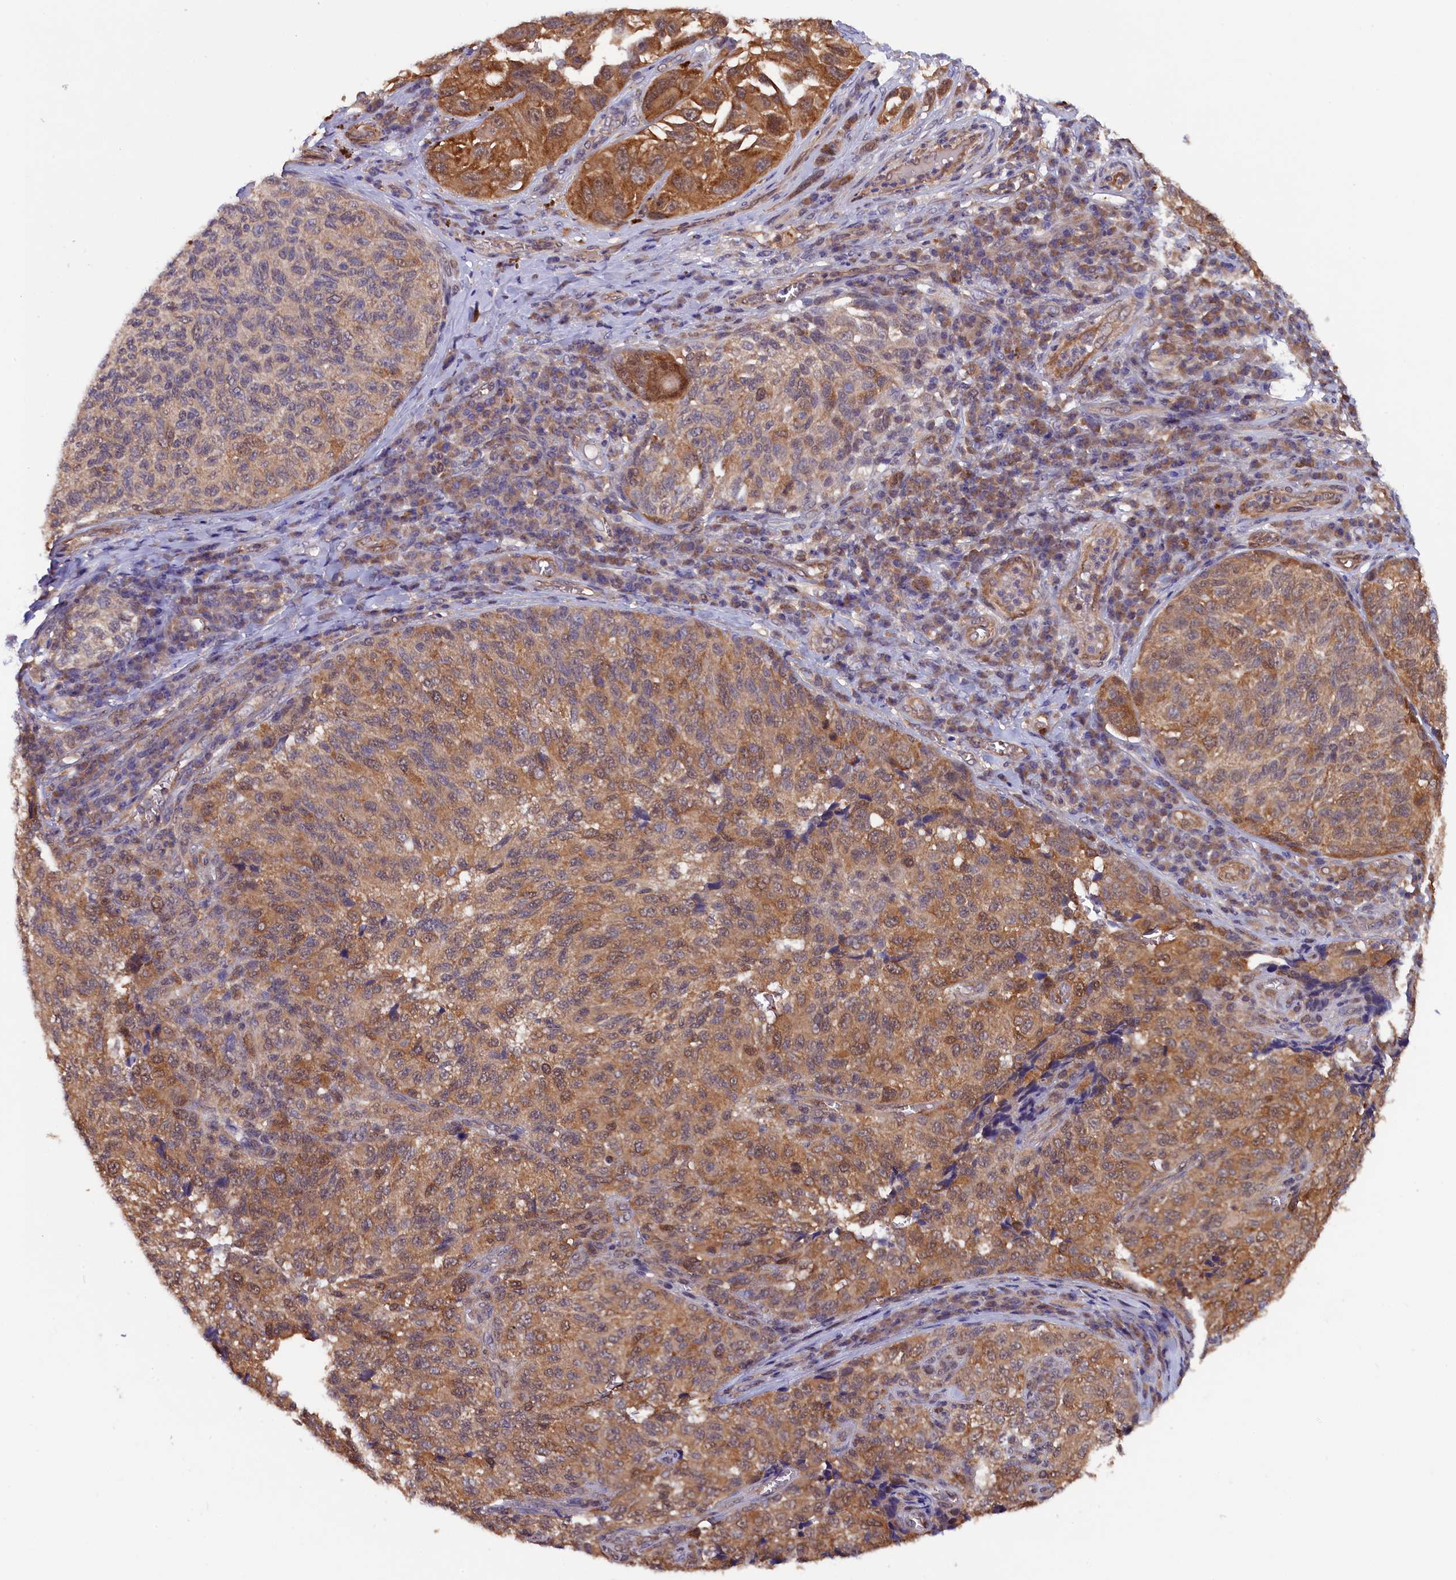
{"staining": {"intensity": "moderate", "quantity": ">75%", "location": "cytoplasmic/membranous"}, "tissue": "melanoma", "cell_type": "Tumor cells", "image_type": "cancer", "snomed": [{"axis": "morphology", "description": "Malignant melanoma, NOS"}, {"axis": "topography", "description": "Skin"}], "caption": "A high-resolution image shows IHC staining of malignant melanoma, which demonstrates moderate cytoplasmic/membranous positivity in about >75% of tumor cells.", "gene": "JPT2", "patient": {"sex": "female", "age": 73}}